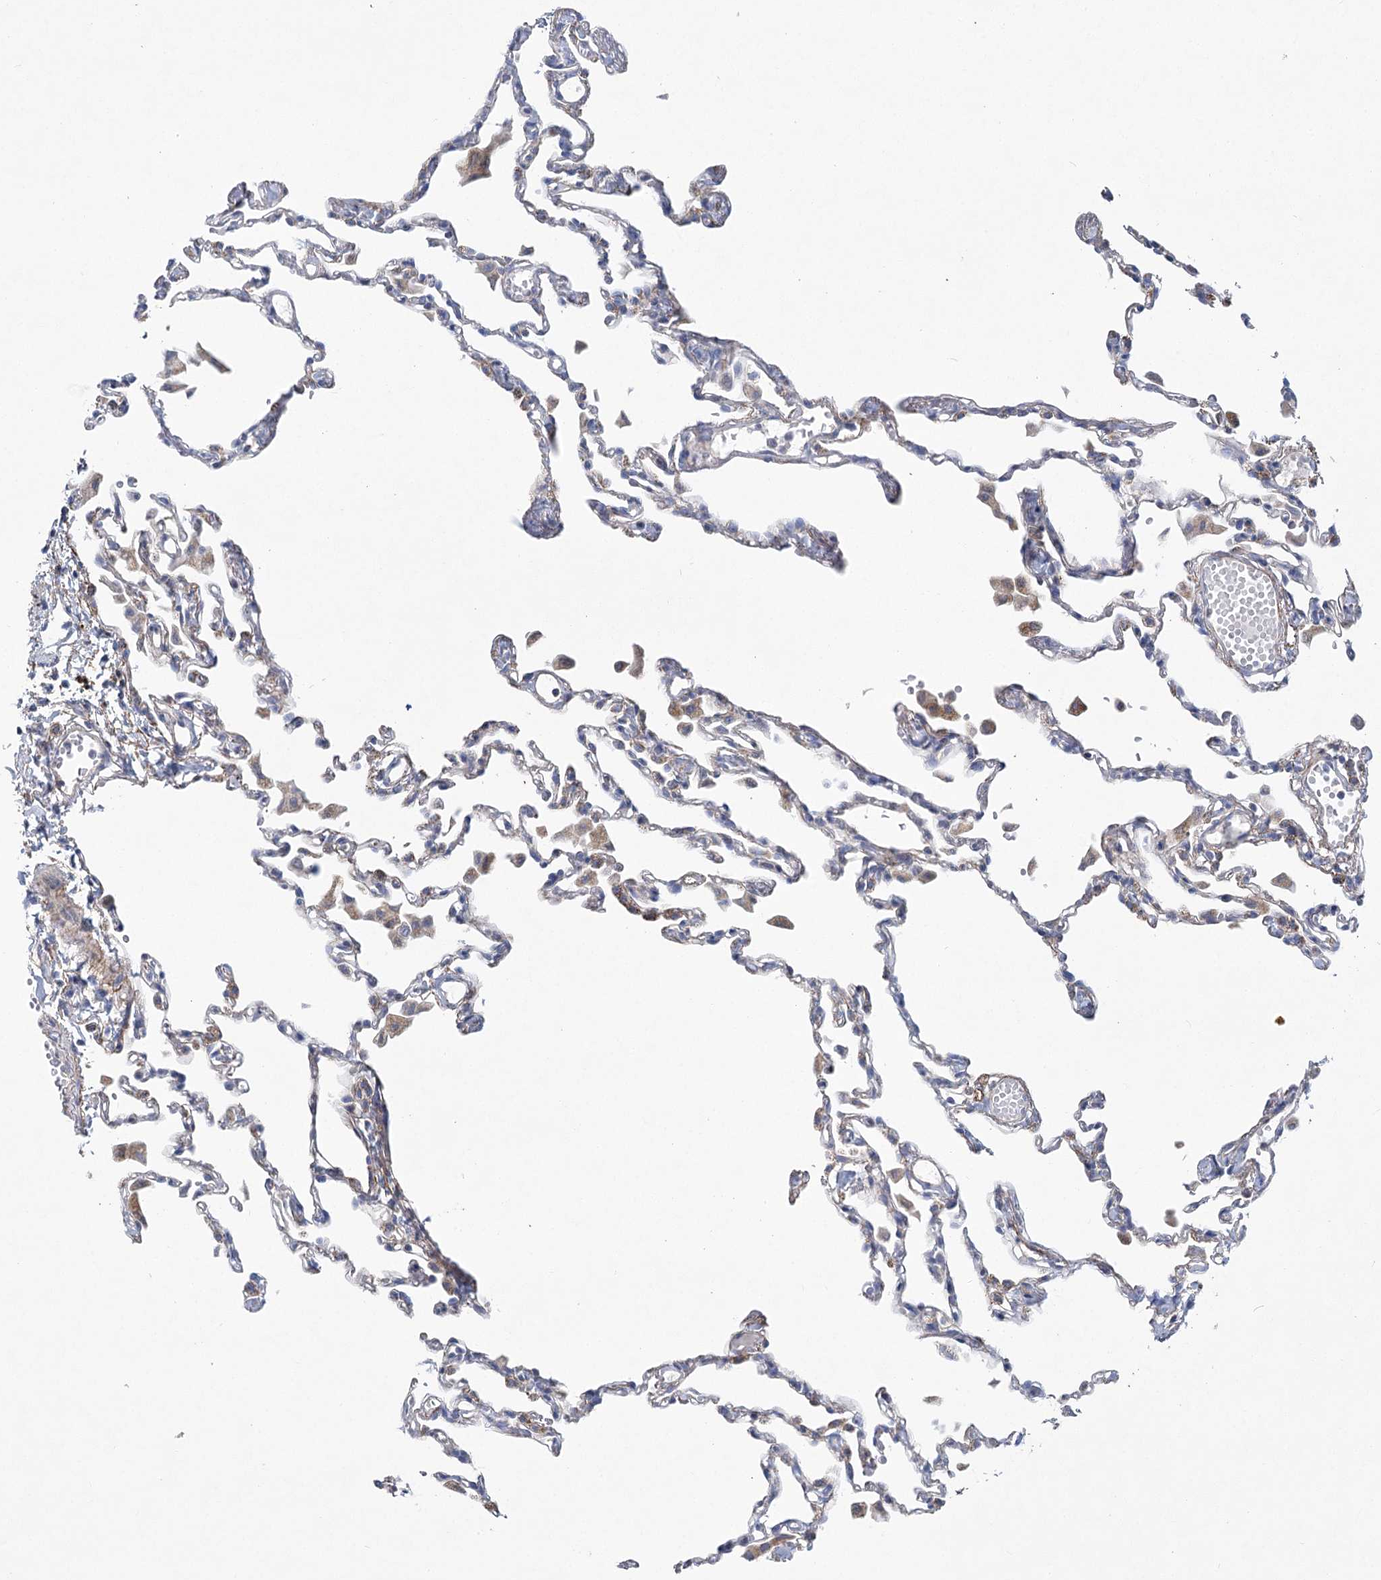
{"staining": {"intensity": "negative", "quantity": "none", "location": "none"}, "tissue": "lung", "cell_type": "Alveolar cells", "image_type": "normal", "snomed": [{"axis": "morphology", "description": "Normal tissue, NOS"}, {"axis": "topography", "description": "Lung"}], "caption": "A photomicrograph of lung stained for a protein reveals no brown staining in alveolar cells. (DAB immunohistochemistry (IHC) with hematoxylin counter stain).", "gene": "SNX7", "patient": {"sex": "female", "age": 49}}